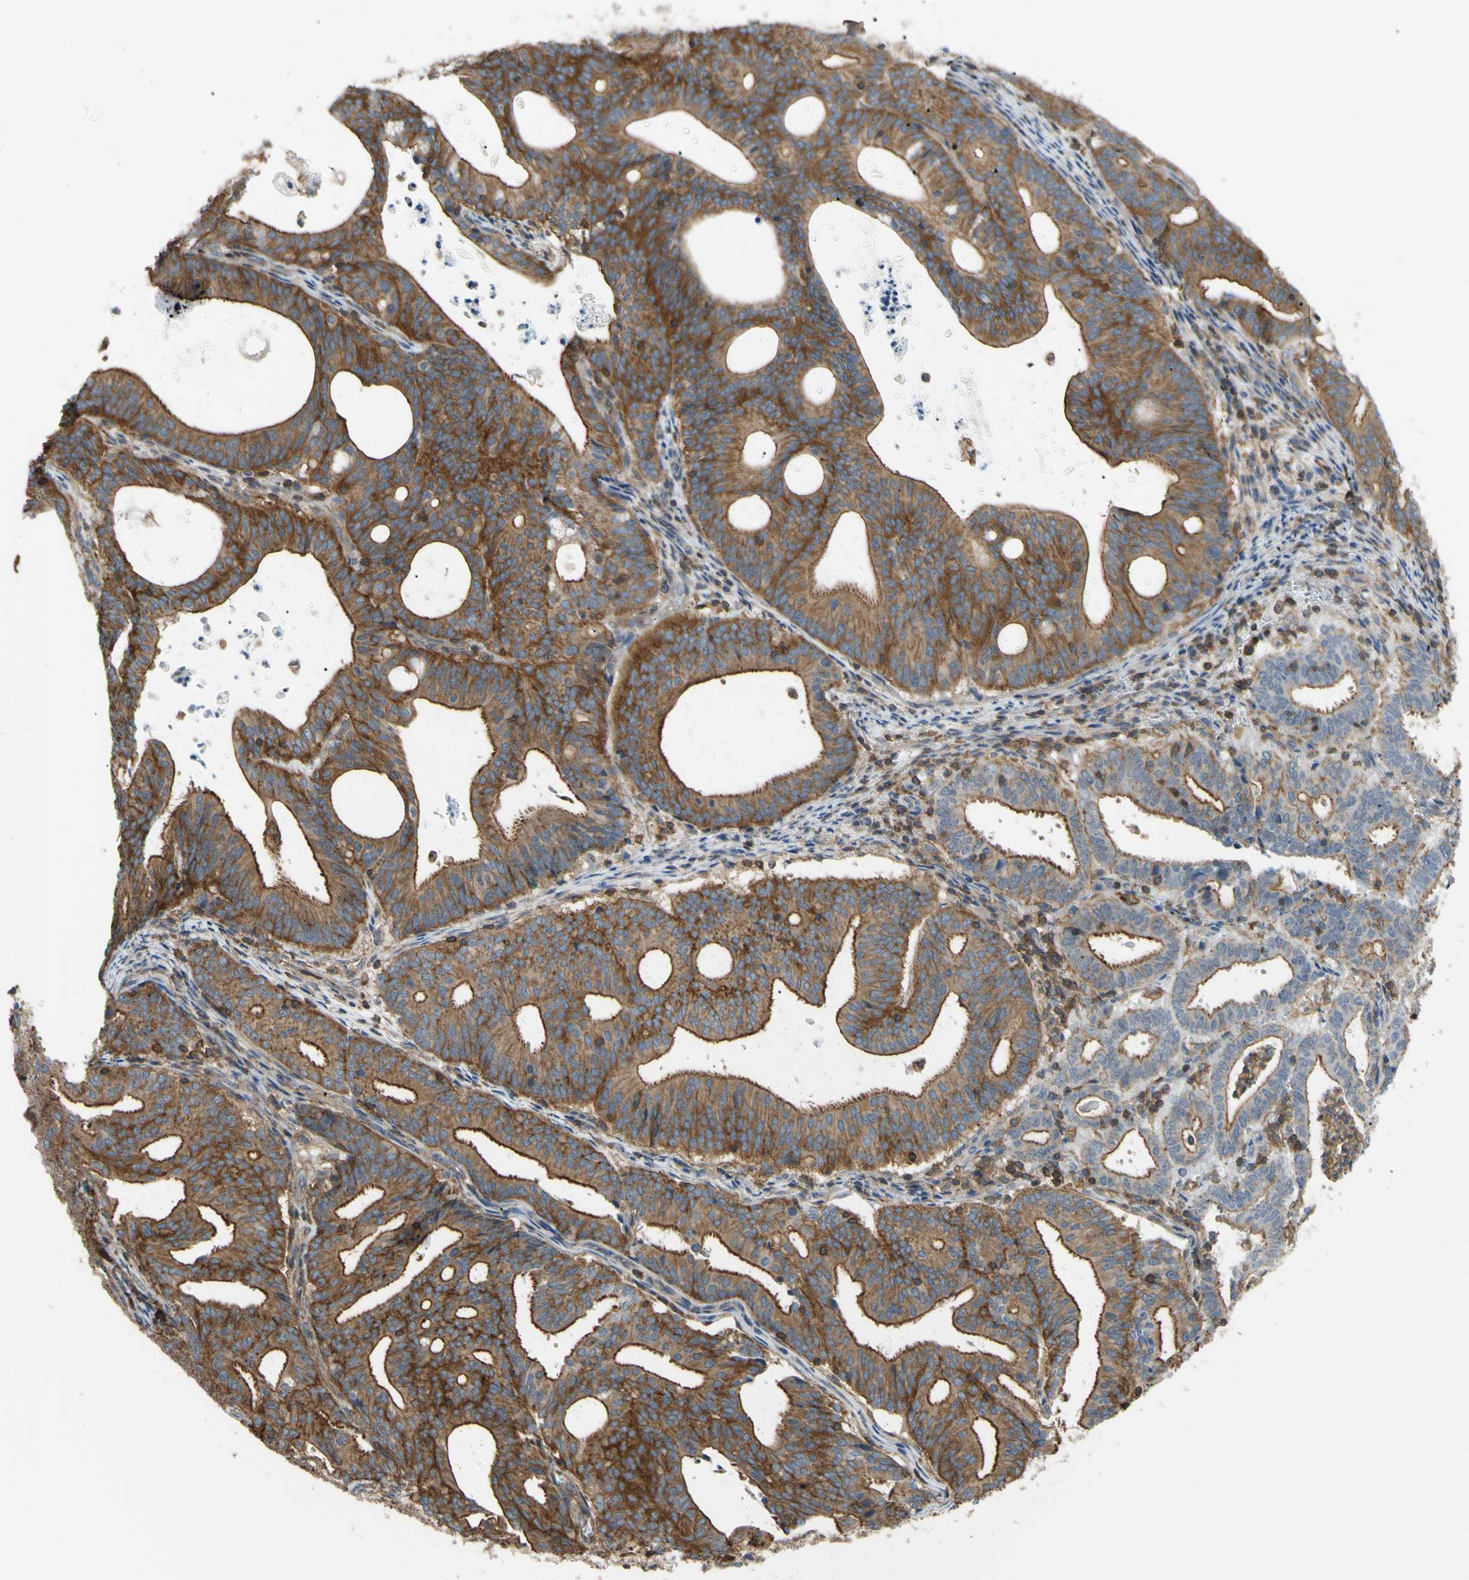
{"staining": {"intensity": "strong", "quantity": ">75%", "location": "cytoplasmic/membranous"}, "tissue": "endometrial cancer", "cell_type": "Tumor cells", "image_type": "cancer", "snomed": [{"axis": "morphology", "description": "Adenocarcinoma, NOS"}, {"axis": "topography", "description": "Uterus"}], "caption": "A photomicrograph of endometrial adenocarcinoma stained for a protein shows strong cytoplasmic/membranous brown staining in tumor cells. (Stains: DAB (3,3'-diaminobenzidine) in brown, nuclei in blue, Microscopy: brightfield microscopy at high magnification).", "gene": "ADD3", "patient": {"sex": "female", "age": 83}}